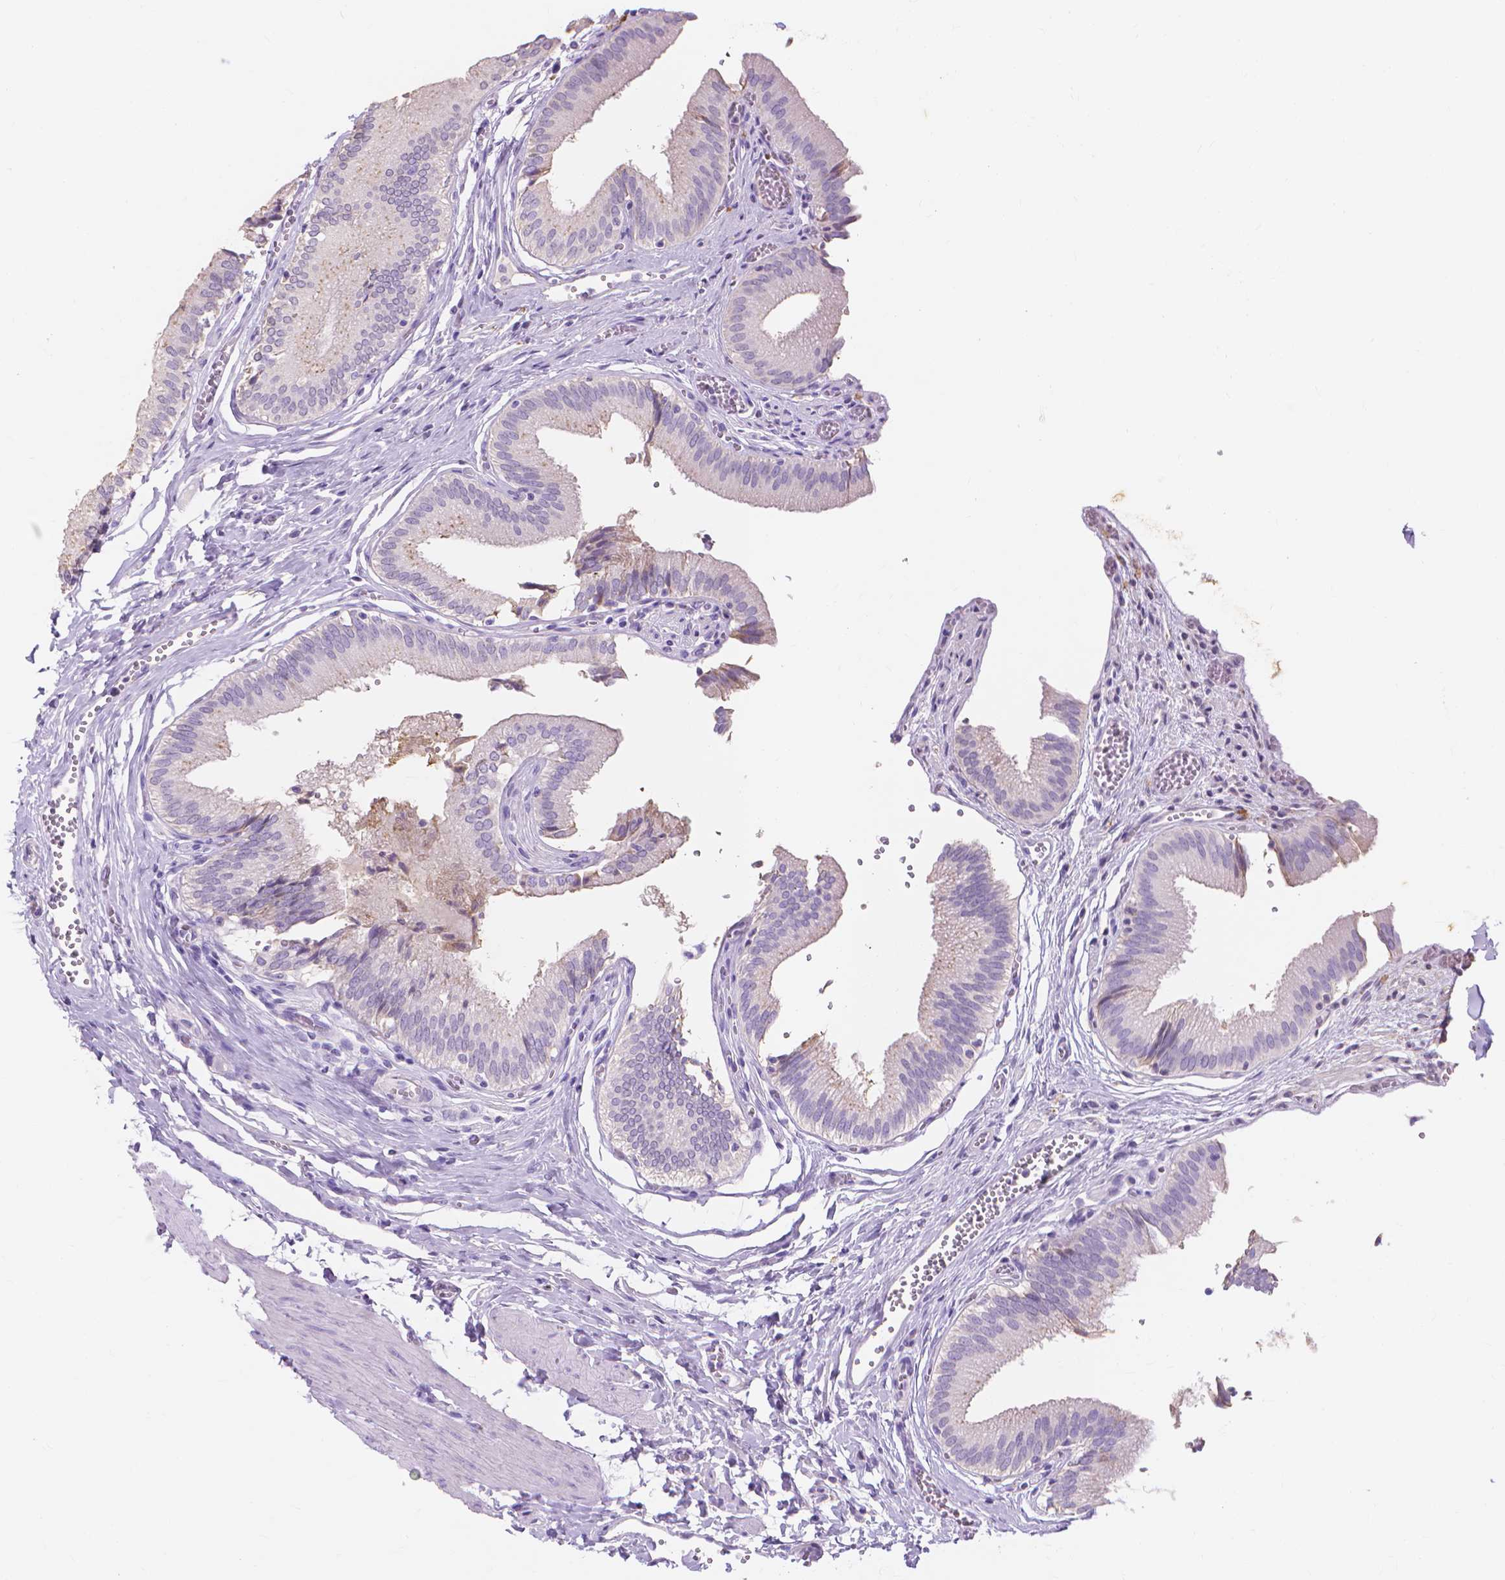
{"staining": {"intensity": "weak", "quantity": "<25%", "location": "cytoplasmic/membranous"}, "tissue": "gallbladder", "cell_type": "Glandular cells", "image_type": "normal", "snomed": [{"axis": "morphology", "description": "Normal tissue, NOS"}, {"axis": "topography", "description": "Gallbladder"}, {"axis": "topography", "description": "Peripheral nerve tissue"}], "caption": "Gallbladder stained for a protein using immunohistochemistry (IHC) demonstrates no expression glandular cells.", "gene": "MMP11", "patient": {"sex": "male", "age": 17}}